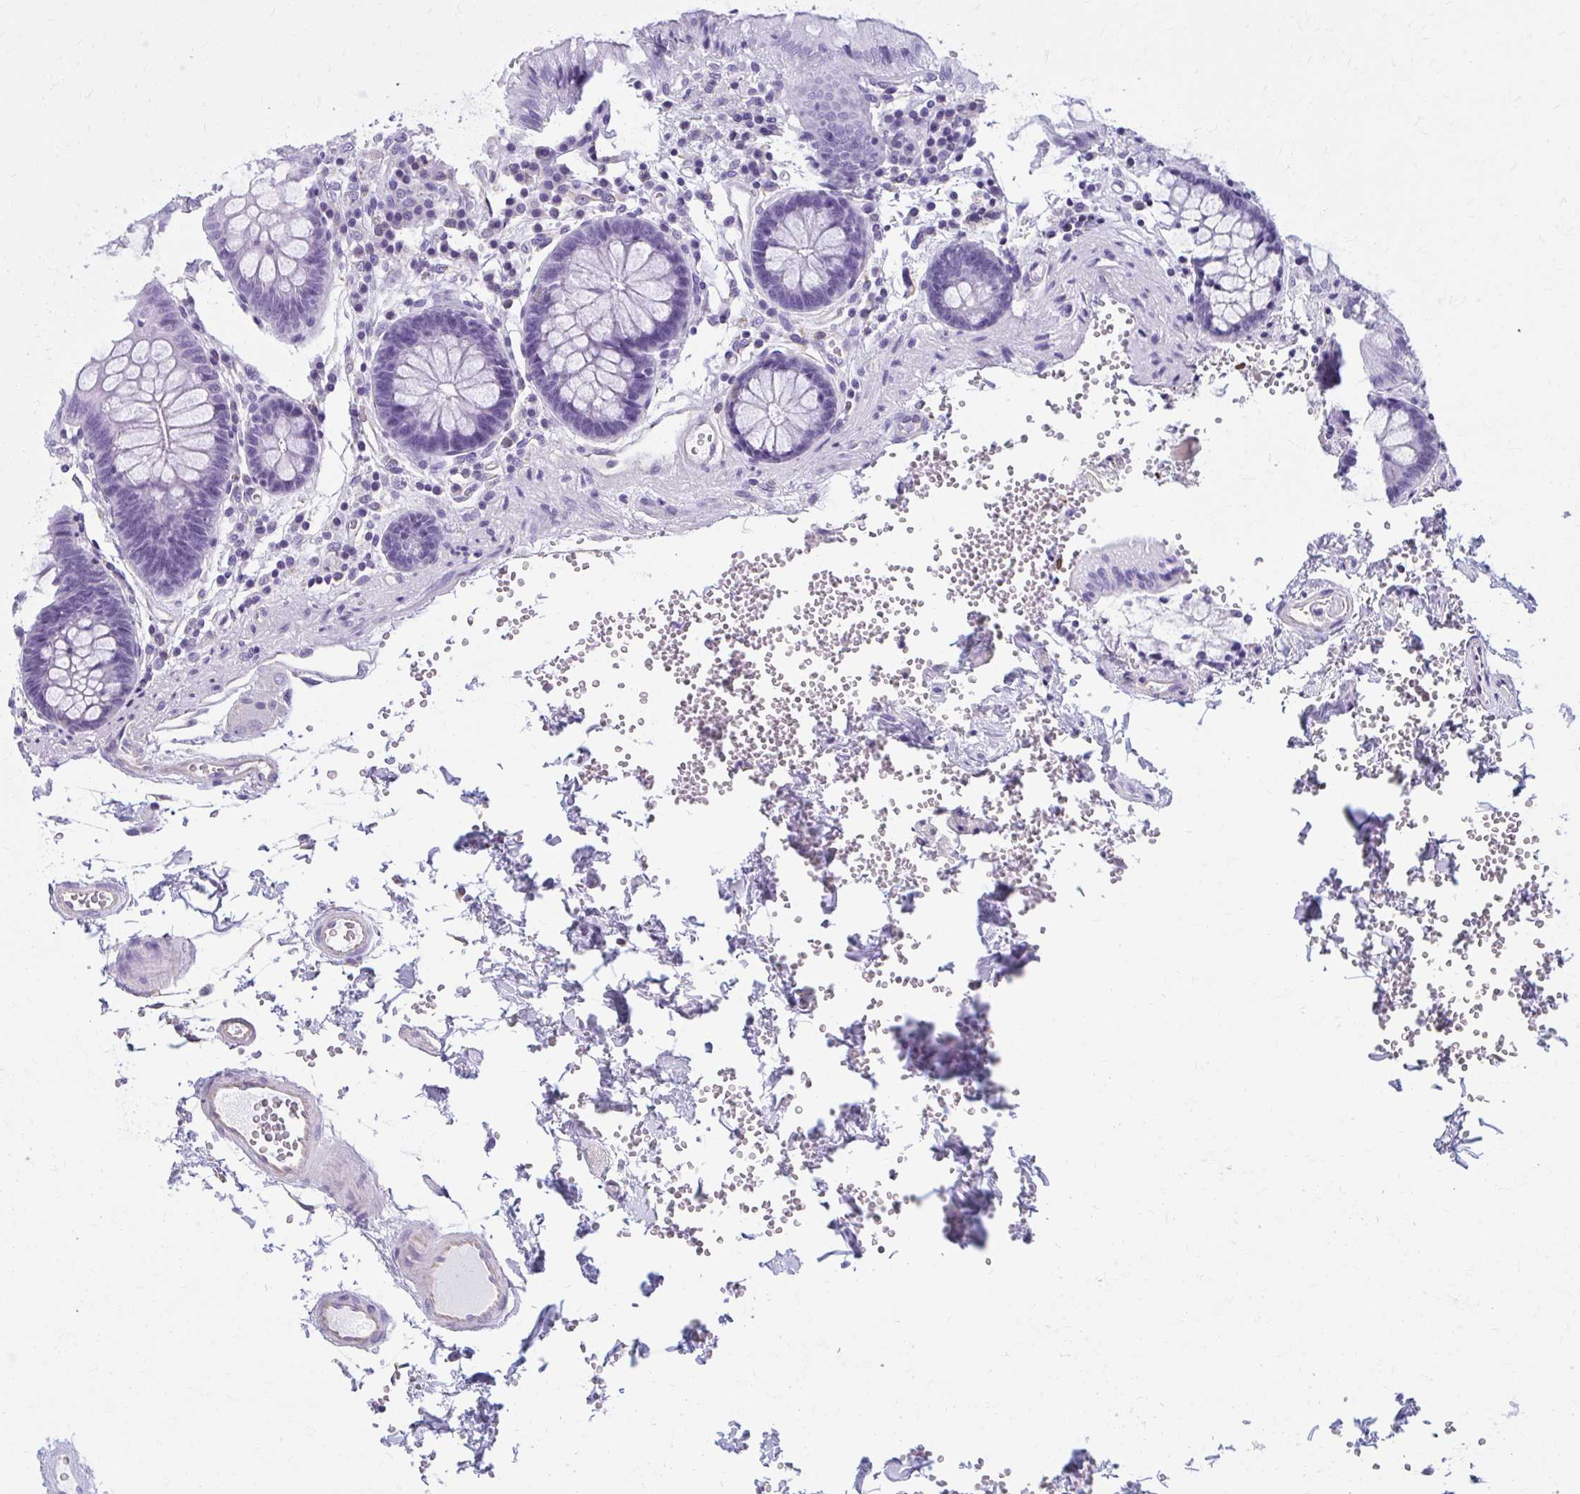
{"staining": {"intensity": "negative", "quantity": "none", "location": "none"}, "tissue": "colon", "cell_type": "Endothelial cells", "image_type": "normal", "snomed": [{"axis": "morphology", "description": "Normal tissue, NOS"}, {"axis": "topography", "description": "Colon"}], "caption": "This is an immunohistochemistry image of unremarkable human colon. There is no expression in endothelial cells.", "gene": "GFAP", "patient": {"sex": "male", "age": 84}}